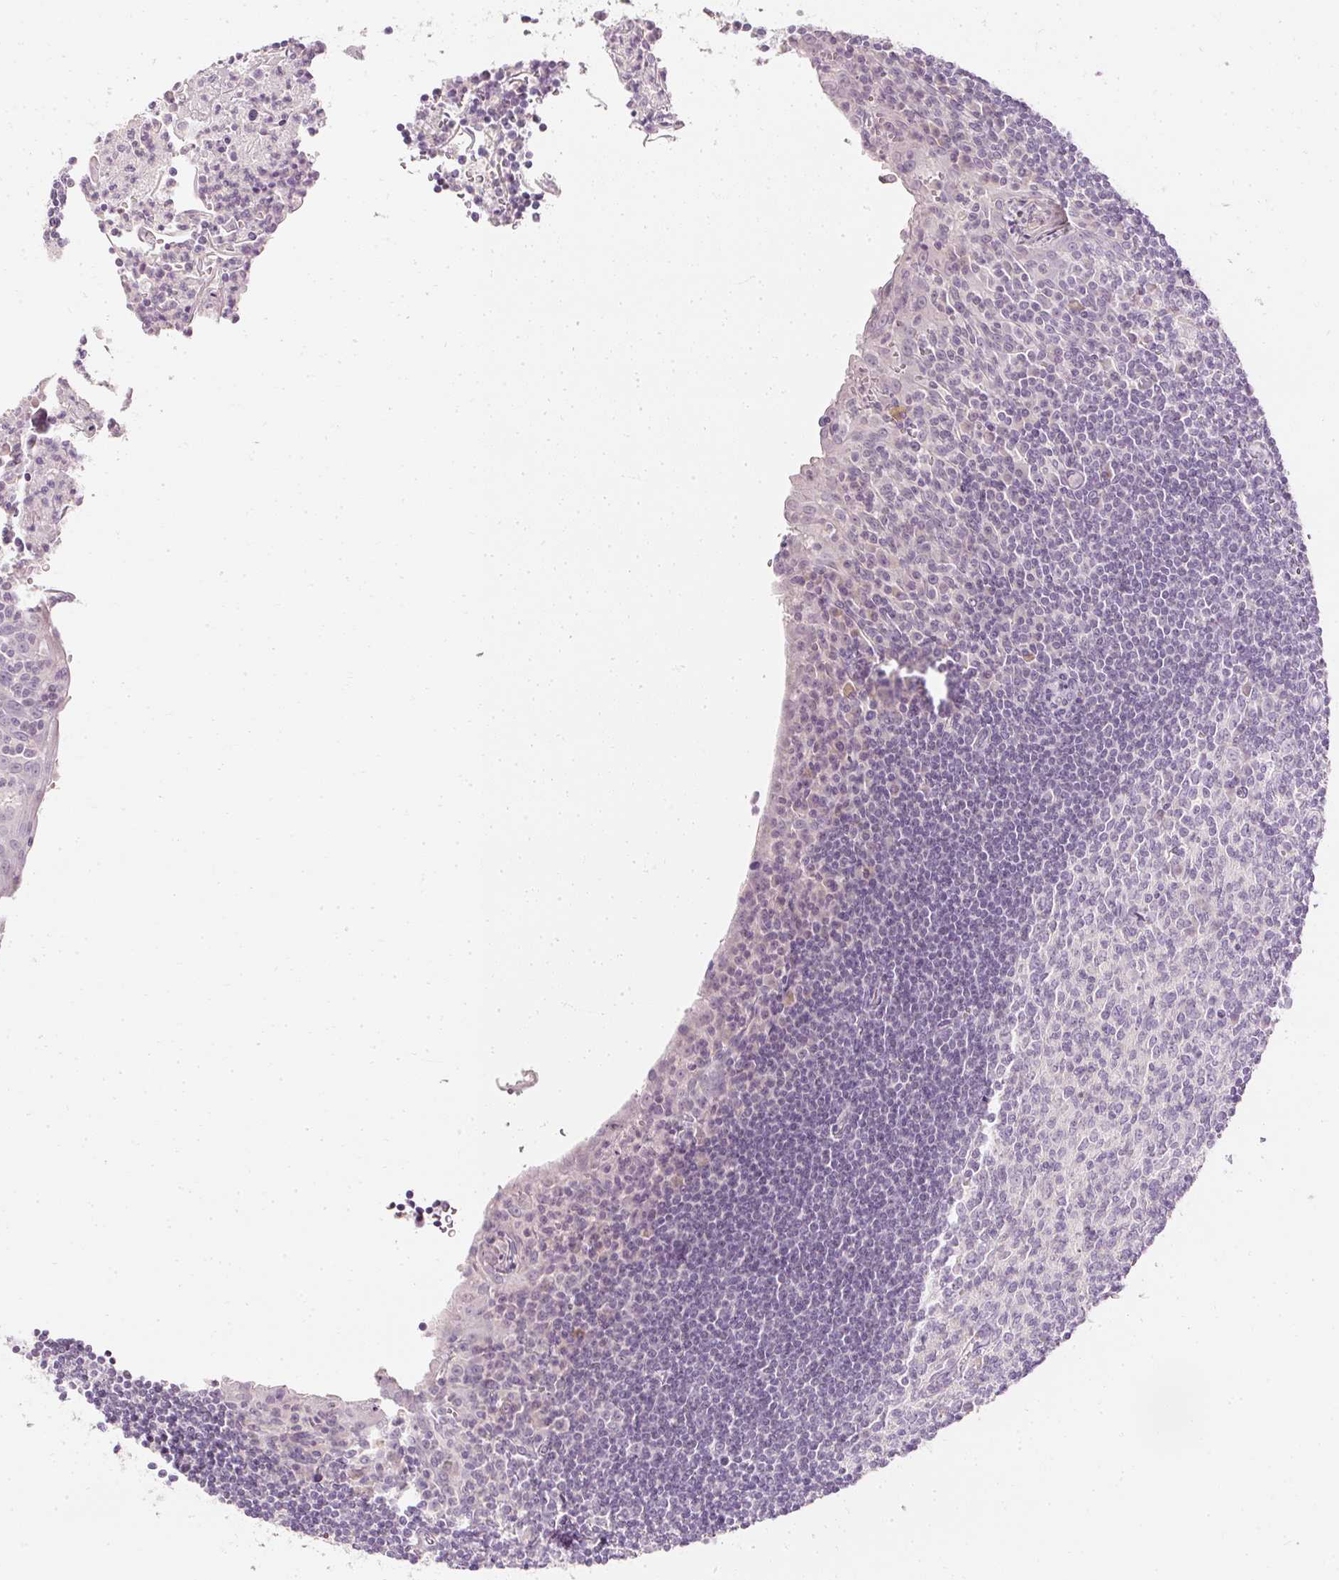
{"staining": {"intensity": "negative", "quantity": "none", "location": "none"}, "tissue": "tonsil", "cell_type": "Germinal center cells", "image_type": "normal", "snomed": [{"axis": "morphology", "description": "Normal tissue, NOS"}, {"axis": "topography", "description": "Tonsil"}], "caption": "This is an immunohistochemistry photomicrograph of benign human tonsil. There is no expression in germinal center cells.", "gene": "ELAVL3", "patient": {"sex": "male", "age": 27}}